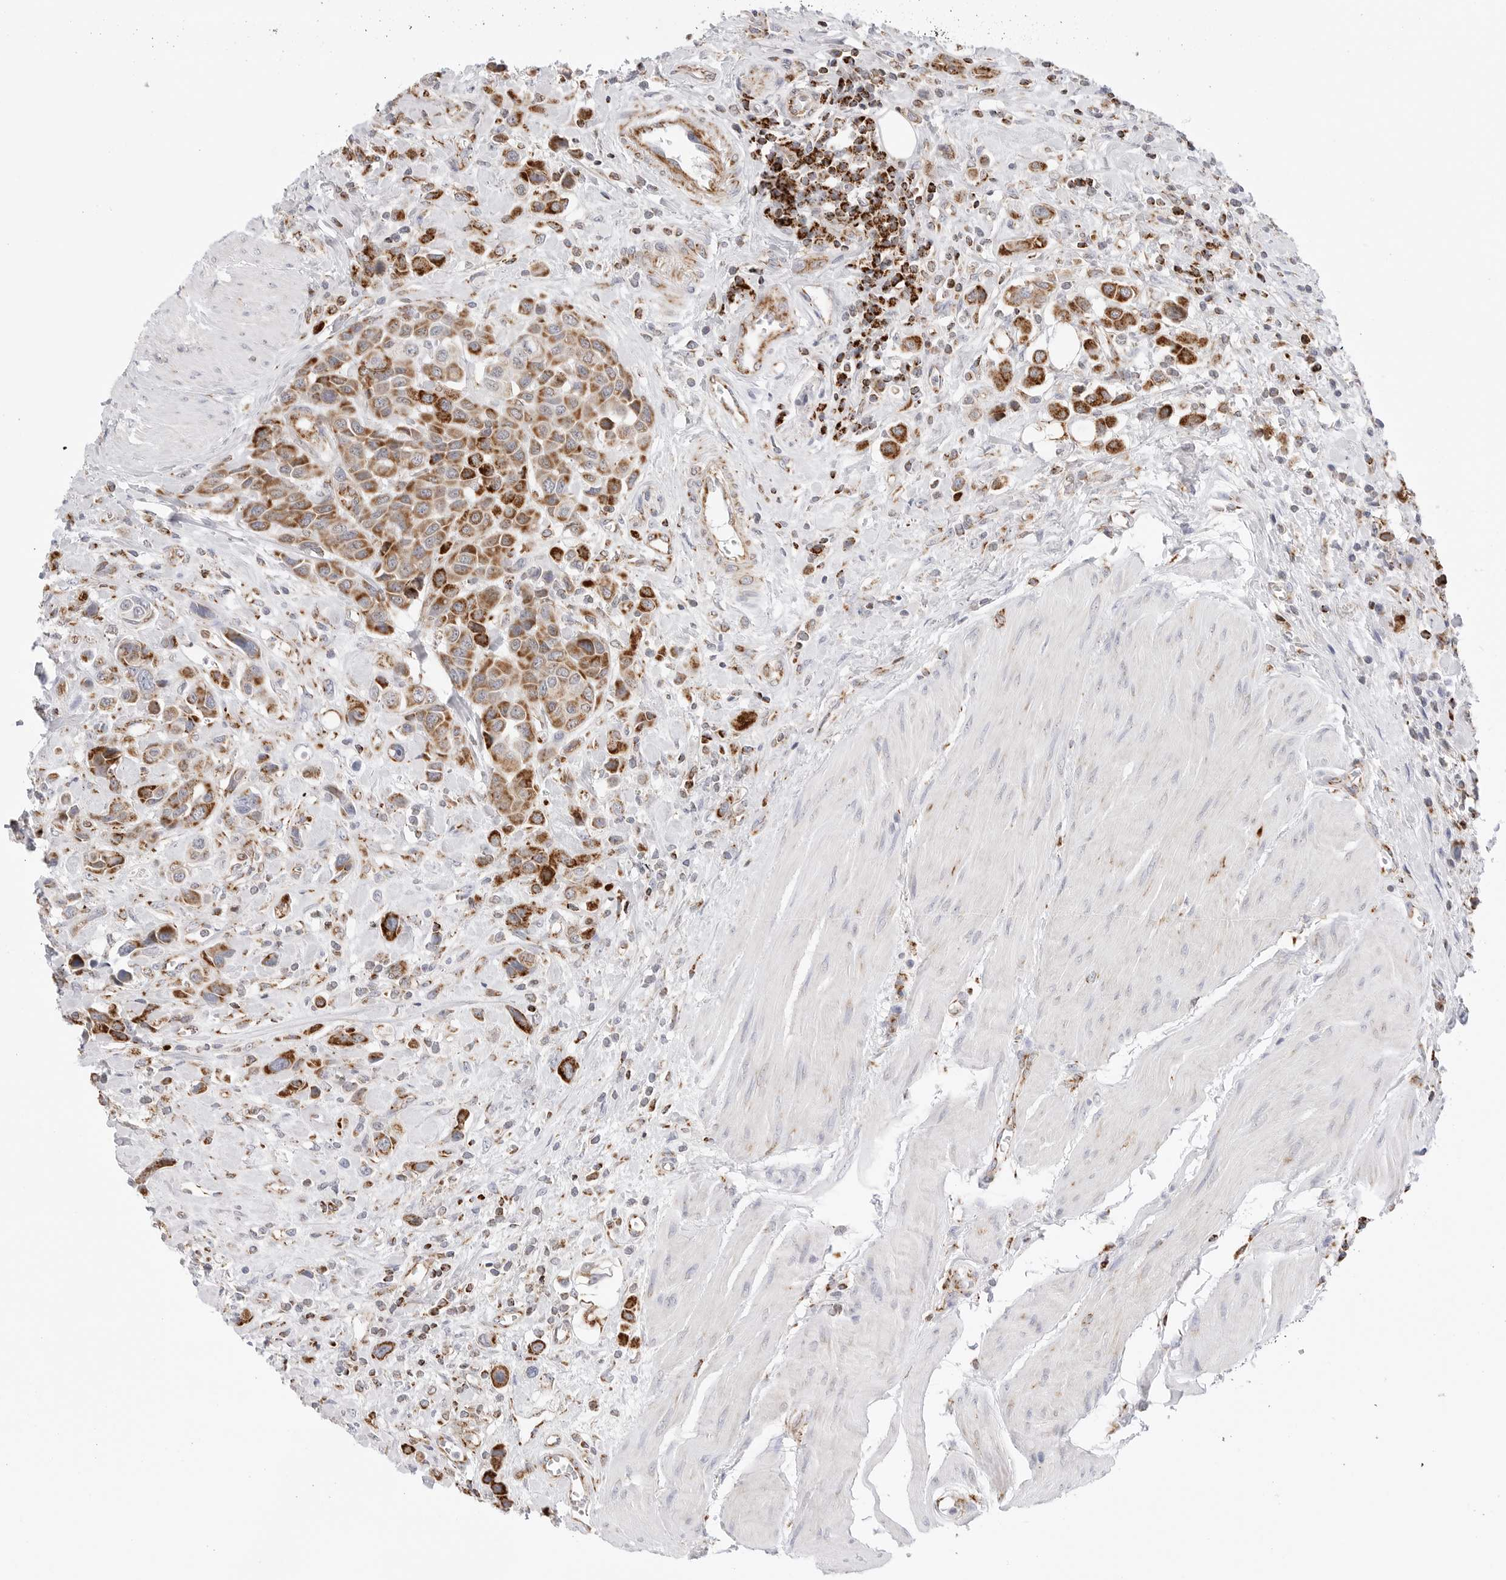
{"staining": {"intensity": "strong", "quantity": ">75%", "location": "cytoplasmic/membranous"}, "tissue": "urothelial cancer", "cell_type": "Tumor cells", "image_type": "cancer", "snomed": [{"axis": "morphology", "description": "Urothelial carcinoma, High grade"}, {"axis": "topography", "description": "Urinary bladder"}], "caption": "Tumor cells exhibit high levels of strong cytoplasmic/membranous expression in approximately >75% of cells in urothelial carcinoma (high-grade).", "gene": "ATP5IF1", "patient": {"sex": "male", "age": 50}}